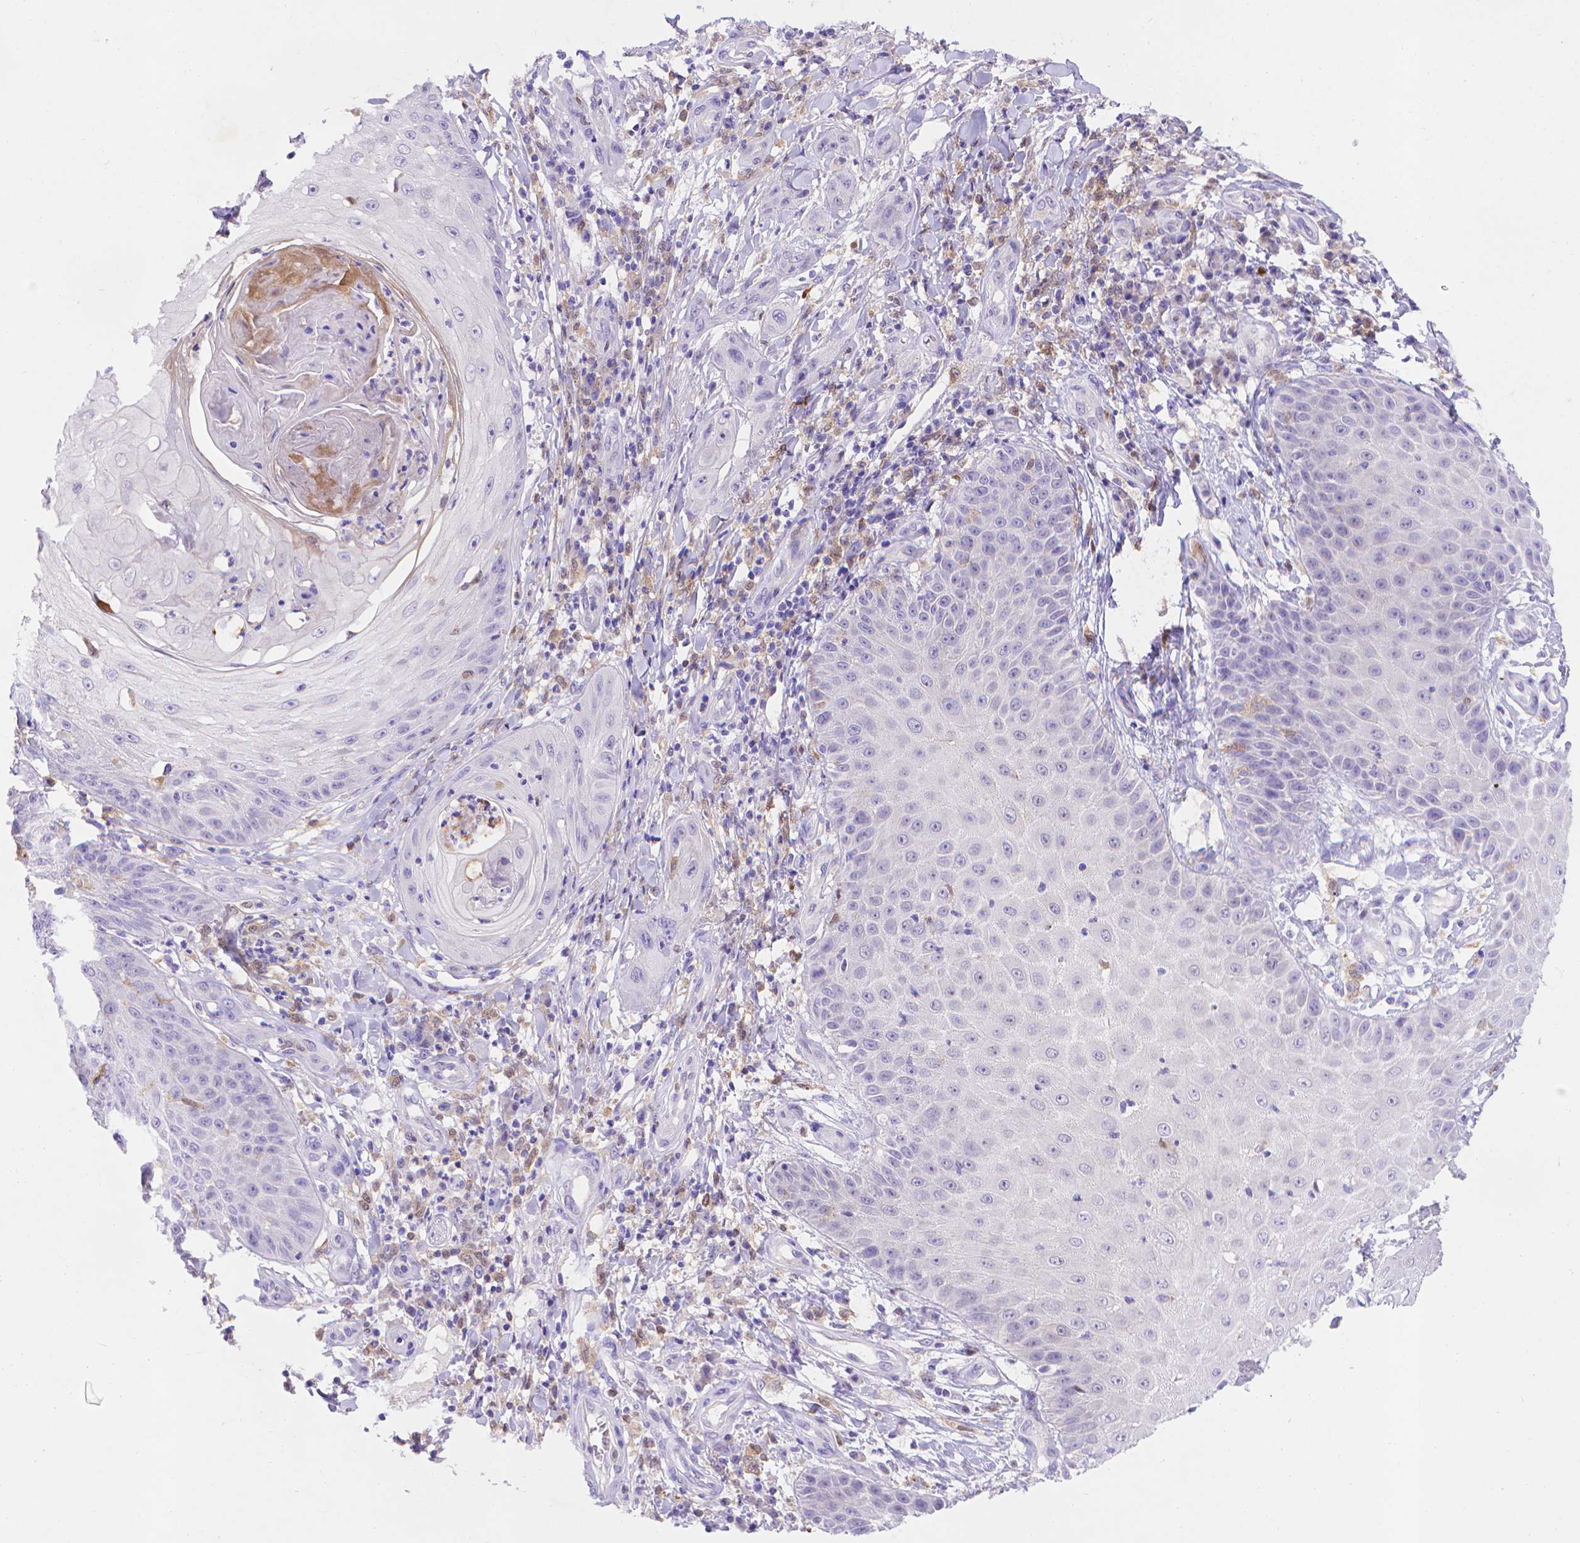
{"staining": {"intensity": "negative", "quantity": "none", "location": "none"}, "tissue": "skin cancer", "cell_type": "Tumor cells", "image_type": "cancer", "snomed": [{"axis": "morphology", "description": "Squamous cell carcinoma, NOS"}, {"axis": "topography", "description": "Skin"}], "caption": "Immunohistochemistry photomicrograph of neoplastic tissue: human skin cancer stained with DAB exhibits no significant protein positivity in tumor cells.", "gene": "FGD2", "patient": {"sex": "male", "age": 70}}